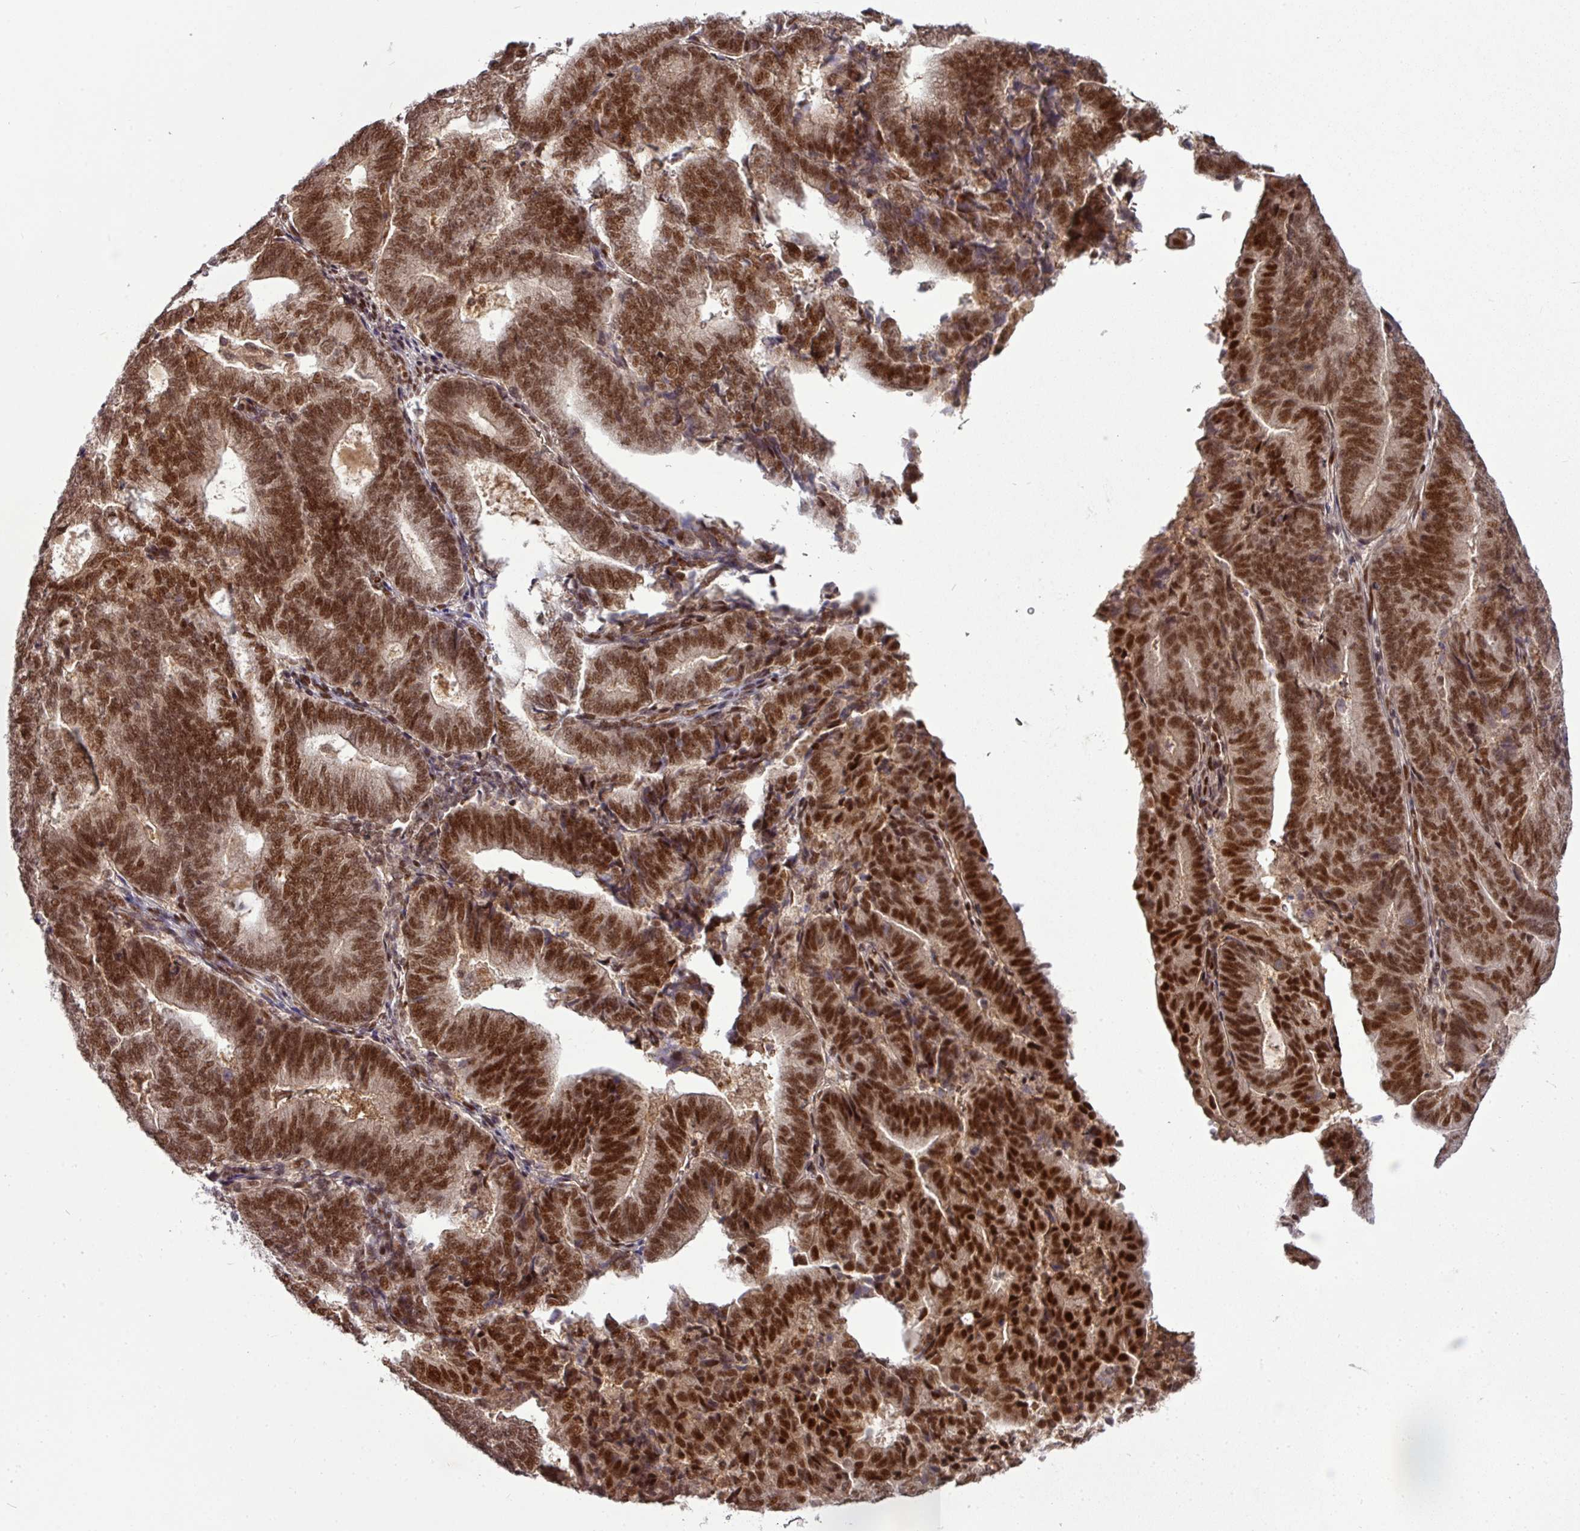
{"staining": {"intensity": "strong", "quantity": ">75%", "location": "nuclear"}, "tissue": "endometrial cancer", "cell_type": "Tumor cells", "image_type": "cancer", "snomed": [{"axis": "morphology", "description": "Adenocarcinoma, NOS"}, {"axis": "topography", "description": "Endometrium"}], "caption": "Tumor cells exhibit strong nuclear positivity in about >75% of cells in endometrial cancer (adenocarcinoma). (DAB (3,3'-diaminobenzidine) IHC with brightfield microscopy, high magnification).", "gene": "CIC", "patient": {"sex": "female", "age": 70}}